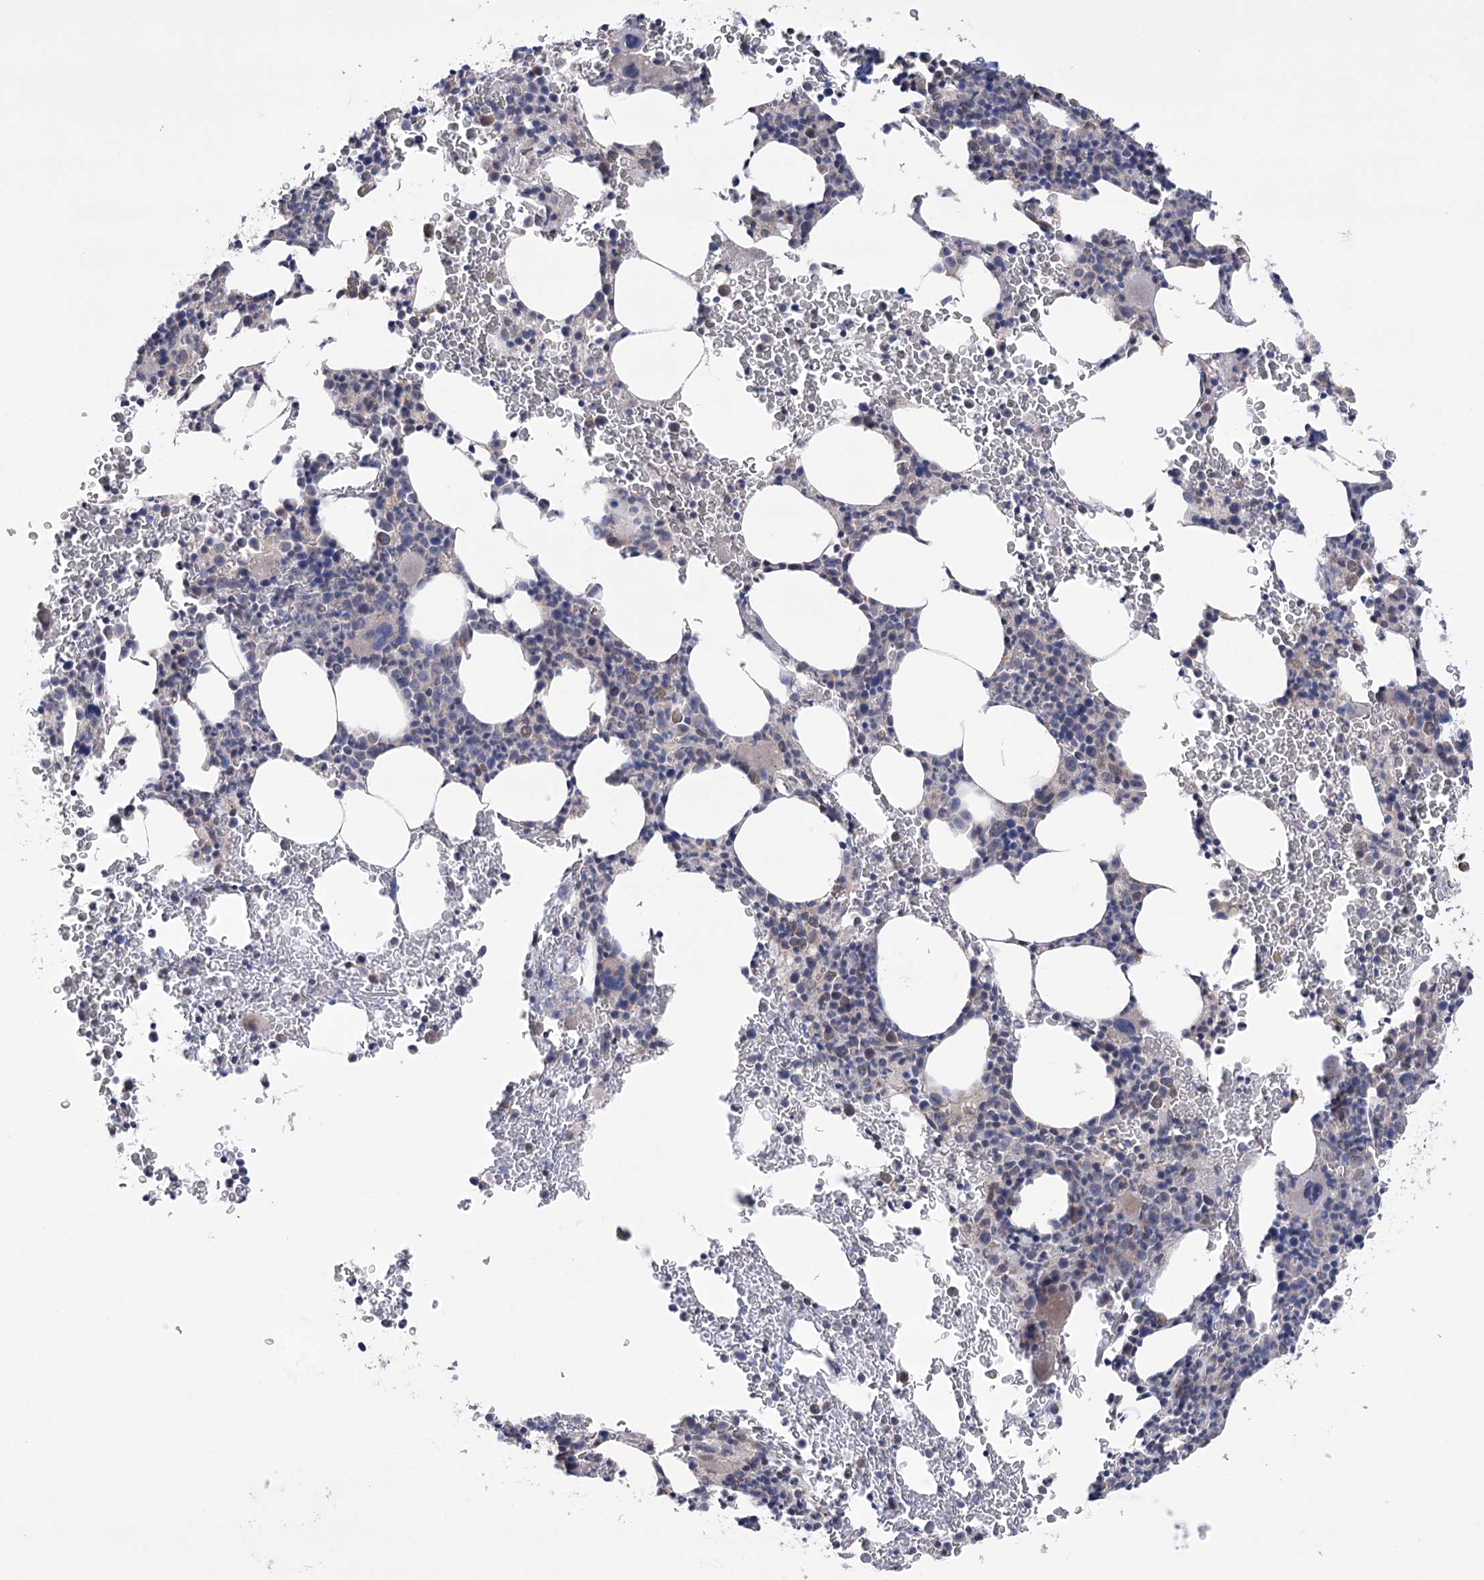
{"staining": {"intensity": "weak", "quantity": "<25%", "location": "cytoplasmic/membranous"}, "tissue": "bone marrow", "cell_type": "Hematopoietic cells", "image_type": "normal", "snomed": [{"axis": "morphology", "description": "Normal tissue, NOS"}, {"axis": "topography", "description": "Bone marrow"}], "caption": "Immunohistochemistry of normal bone marrow displays no staining in hematopoietic cells. The staining was performed using DAB (3,3'-diaminobenzidine) to visualize the protein expression in brown, while the nuclei were stained in blue with hematoxylin (Magnification: 20x).", "gene": "TRIM71", "patient": {"sex": "male", "age": 79}}